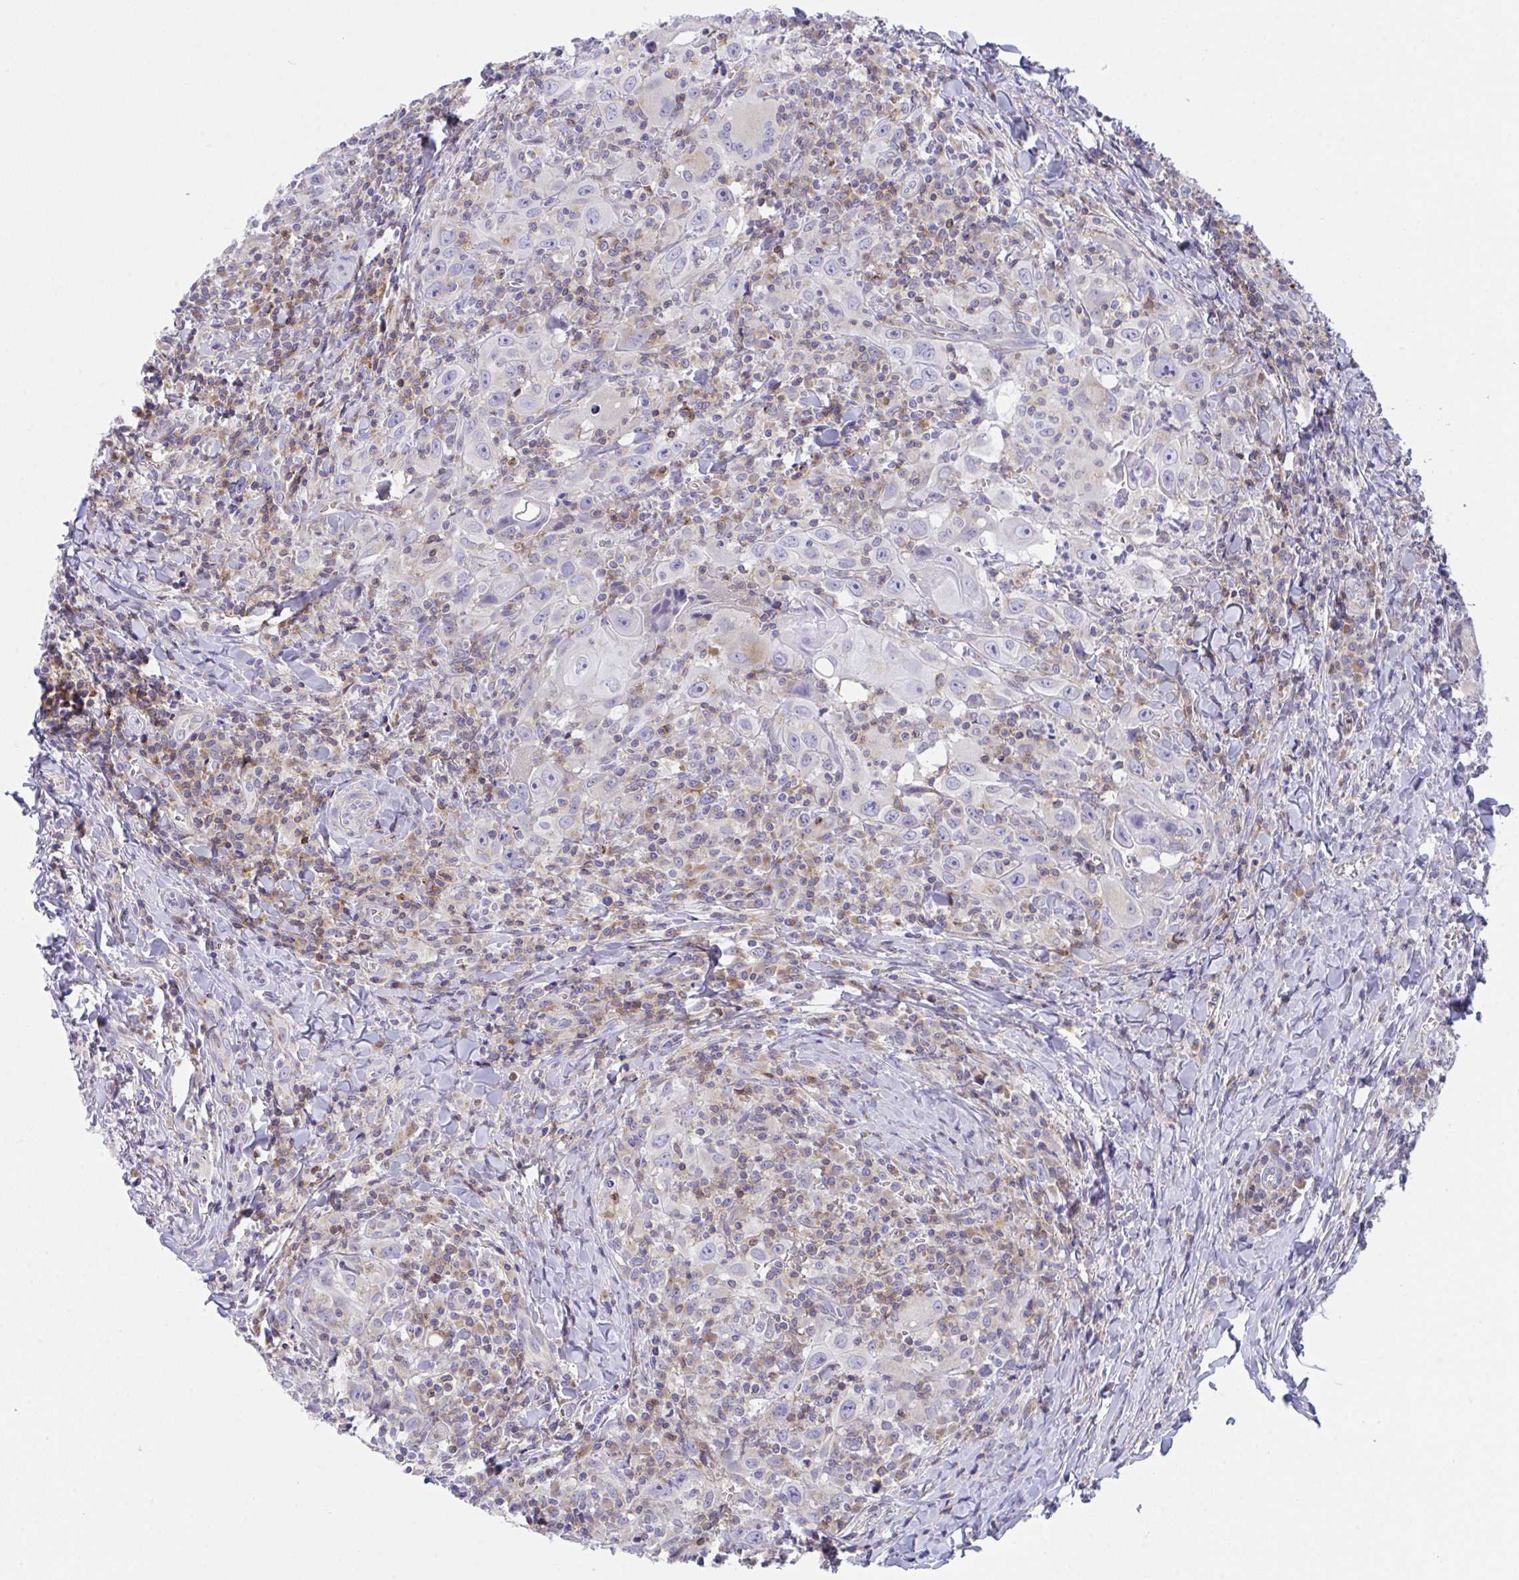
{"staining": {"intensity": "negative", "quantity": "none", "location": "none"}, "tissue": "head and neck cancer", "cell_type": "Tumor cells", "image_type": "cancer", "snomed": [{"axis": "morphology", "description": "Squamous cell carcinoma, NOS"}, {"axis": "topography", "description": "Head-Neck"}], "caption": "This is an immunohistochemistry histopathology image of human head and neck cancer (squamous cell carcinoma). There is no expression in tumor cells.", "gene": "MIA3", "patient": {"sex": "female", "age": 95}}